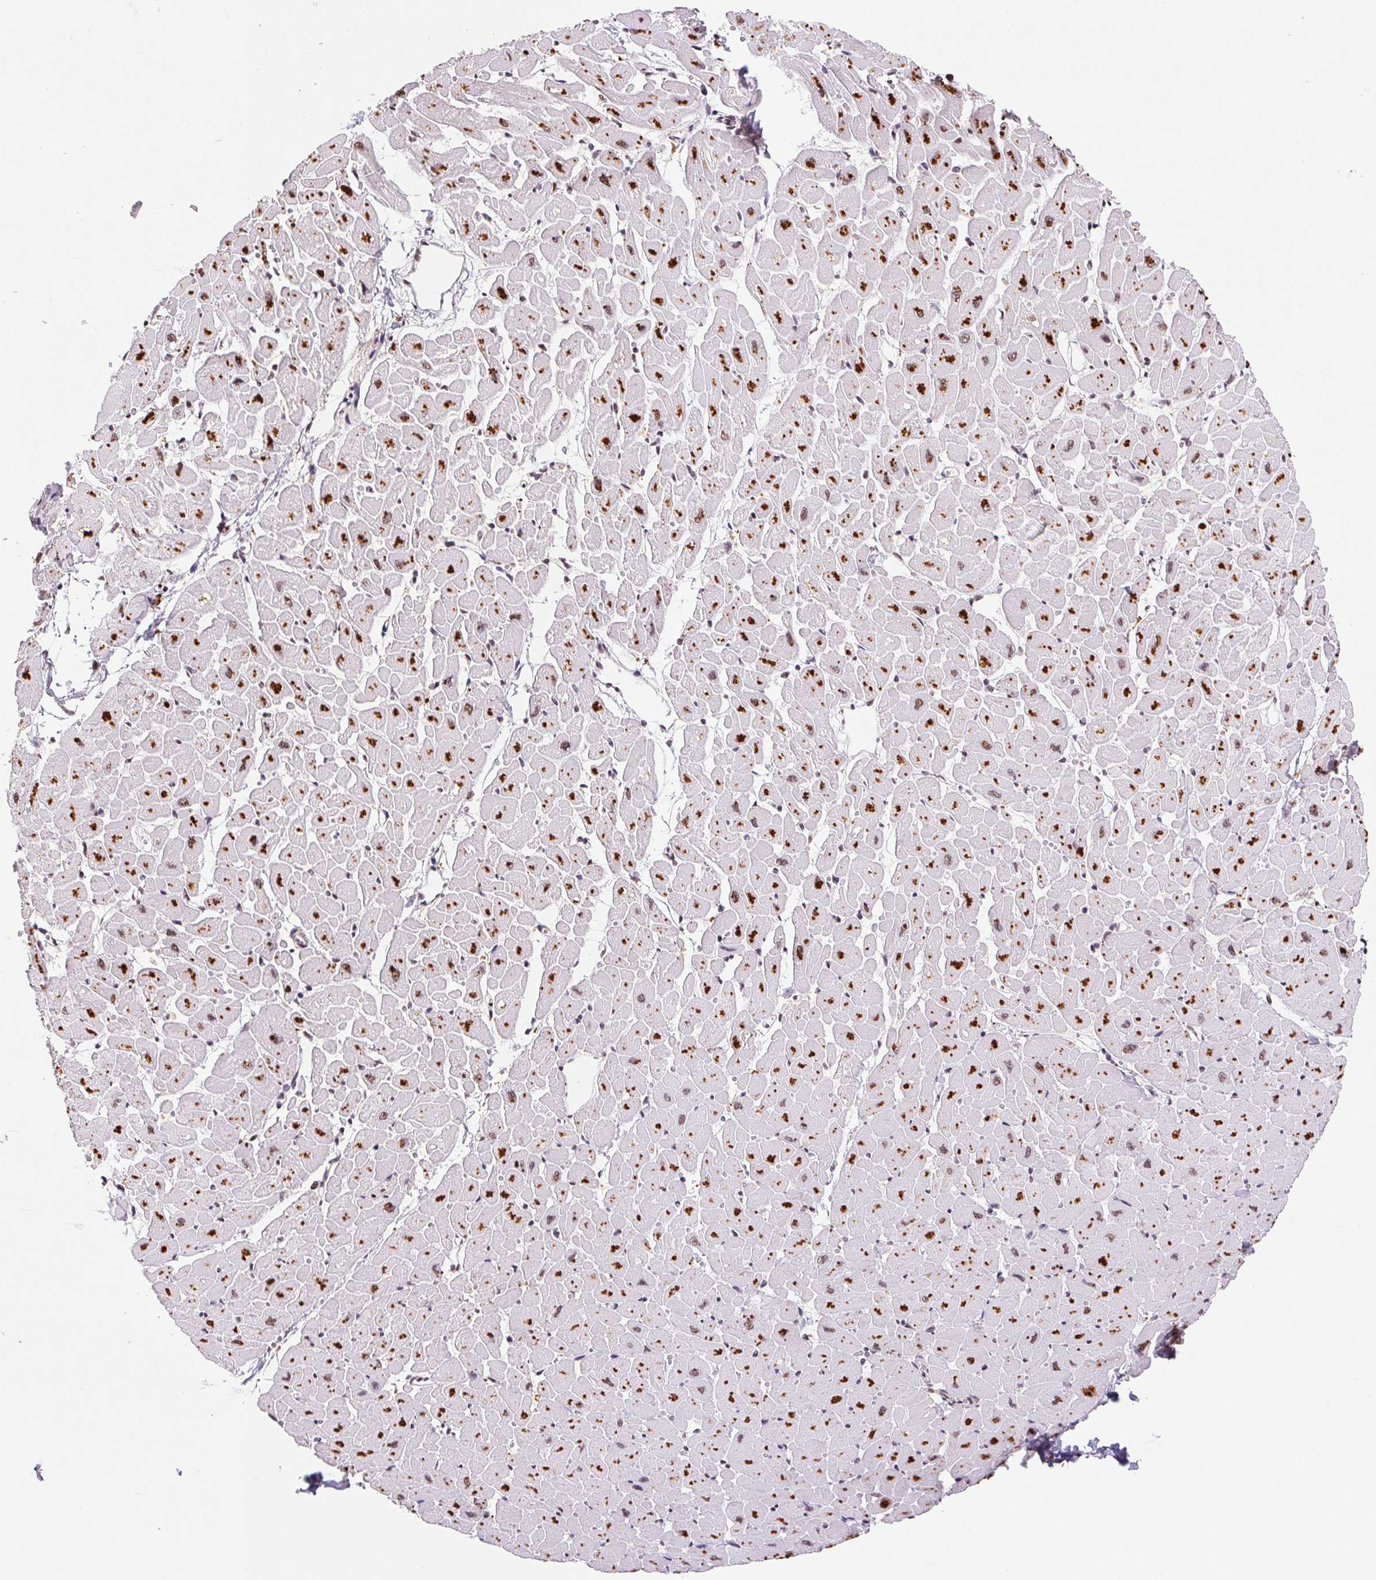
{"staining": {"intensity": "moderate", "quantity": ">75%", "location": "cytoplasmic/membranous,nuclear"}, "tissue": "heart muscle", "cell_type": "Cardiomyocytes", "image_type": "normal", "snomed": [{"axis": "morphology", "description": "Normal tissue, NOS"}, {"axis": "topography", "description": "Heart"}], "caption": "High-magnification brightfield microscopy of unremarkable heart muscle stained with DAB (3,3'-diaminobenzidine) (brown) and counterstained with hematoxylin (blue). cardiomyocytes exhibit moderate cytoplasmic/membranous,nuclear staining is appreciated in about>75% of cells.", "gene": "SNRPG", "patient": {"sex": "male", "age": 57}}